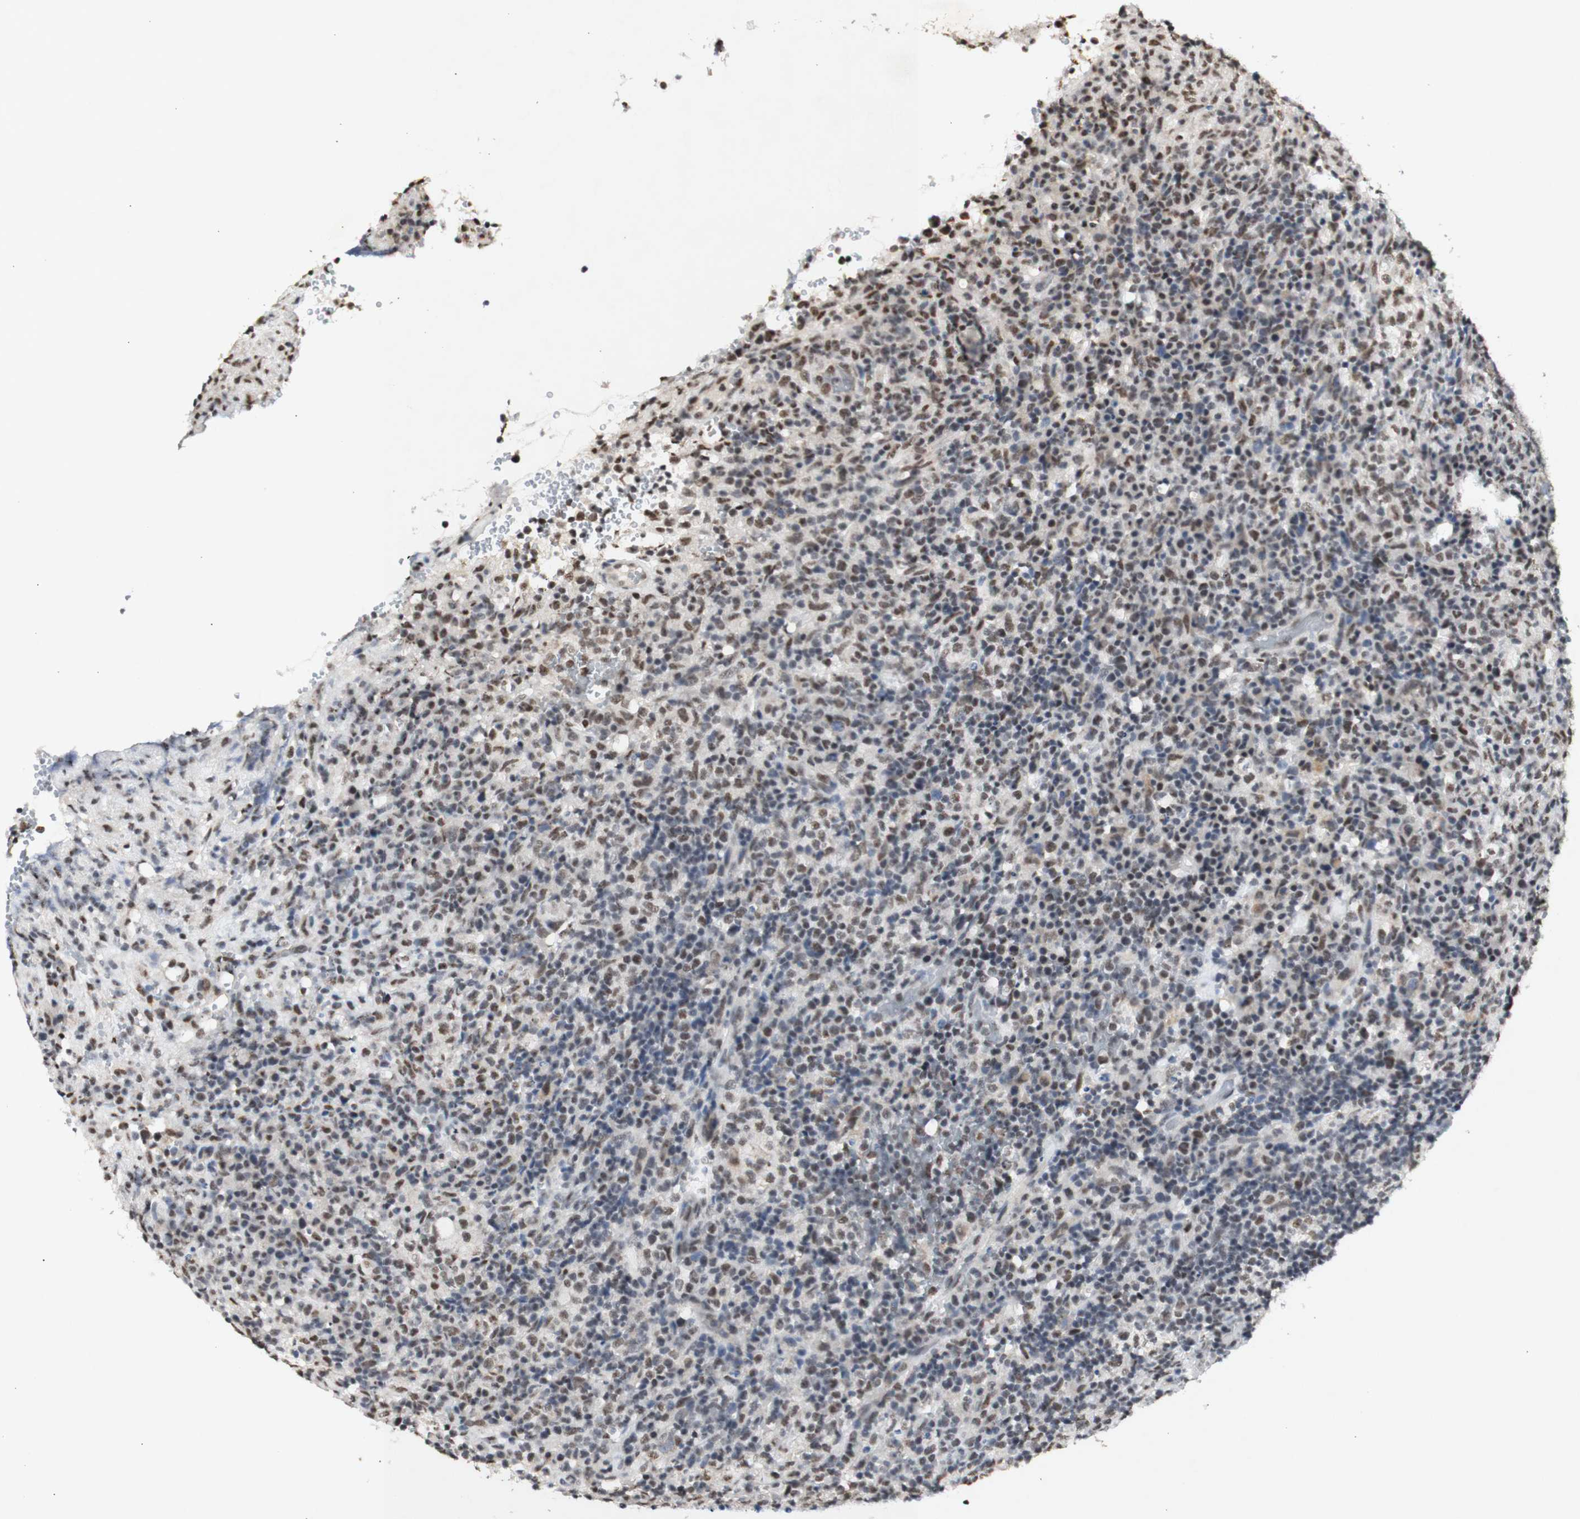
{"staining": {"intensity": "moderate", "quantity": ">75%", "location": "nuclear"}, "tissue": "lymphoma", "cell_type": "Tumor cells", "image_type": "cancer", "snomed": [{"axis": "morphology", "description": "Malignant lymphoma, non-Hodgkin's type, High grade"}, {"axis": "topography", "description": "Lymph node"}], "caption": "Lymphoma stained for a protein (brown) shows moderate nuclear positive staining in about >75% of tumor cells.", "gene": "SNRPB", "patient": {"sex": "female", "age": 76}}